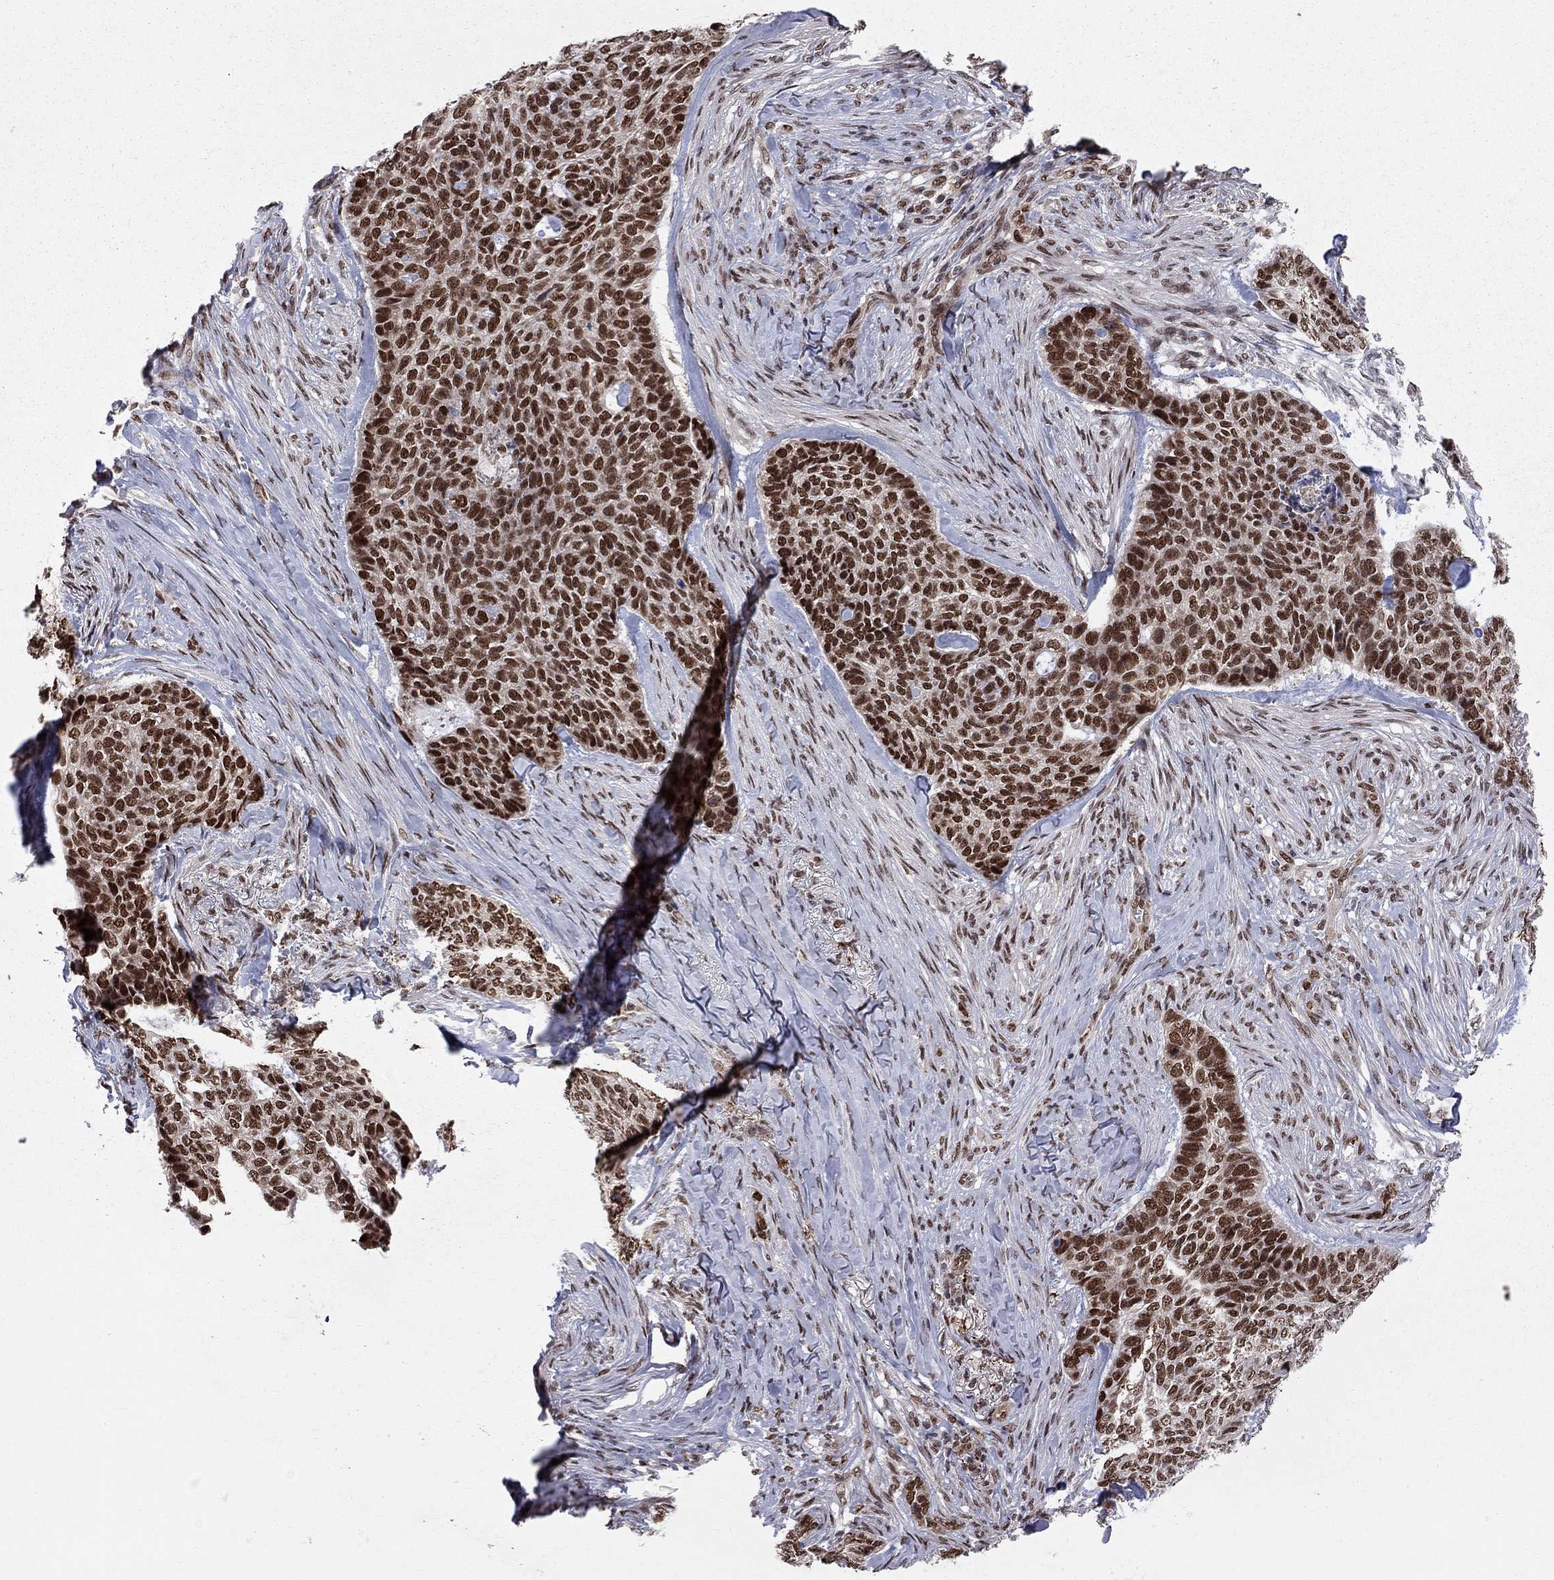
{"staining": {"intensity": "strong", "quantity": ">75%", "location": "nuclear"}, "tissue": "skin cancer", "cell_type": "Tumor cells", "image_type": "cancer", "snomed": [{"axis": "morphology", "description": "Basal cell carcinoma"}, {"axis": "topography", "description": "Skin"}], "caption": "Skin cancer was stained to show a protein in brown. There is high levels of strong nuclear staining in about >75% of tumor cells. The protein of interest is shown in brown color, while the nuclei are stained blue.", "gene": "SAP30L", "patient": {"sex": "female", "age": 69}}